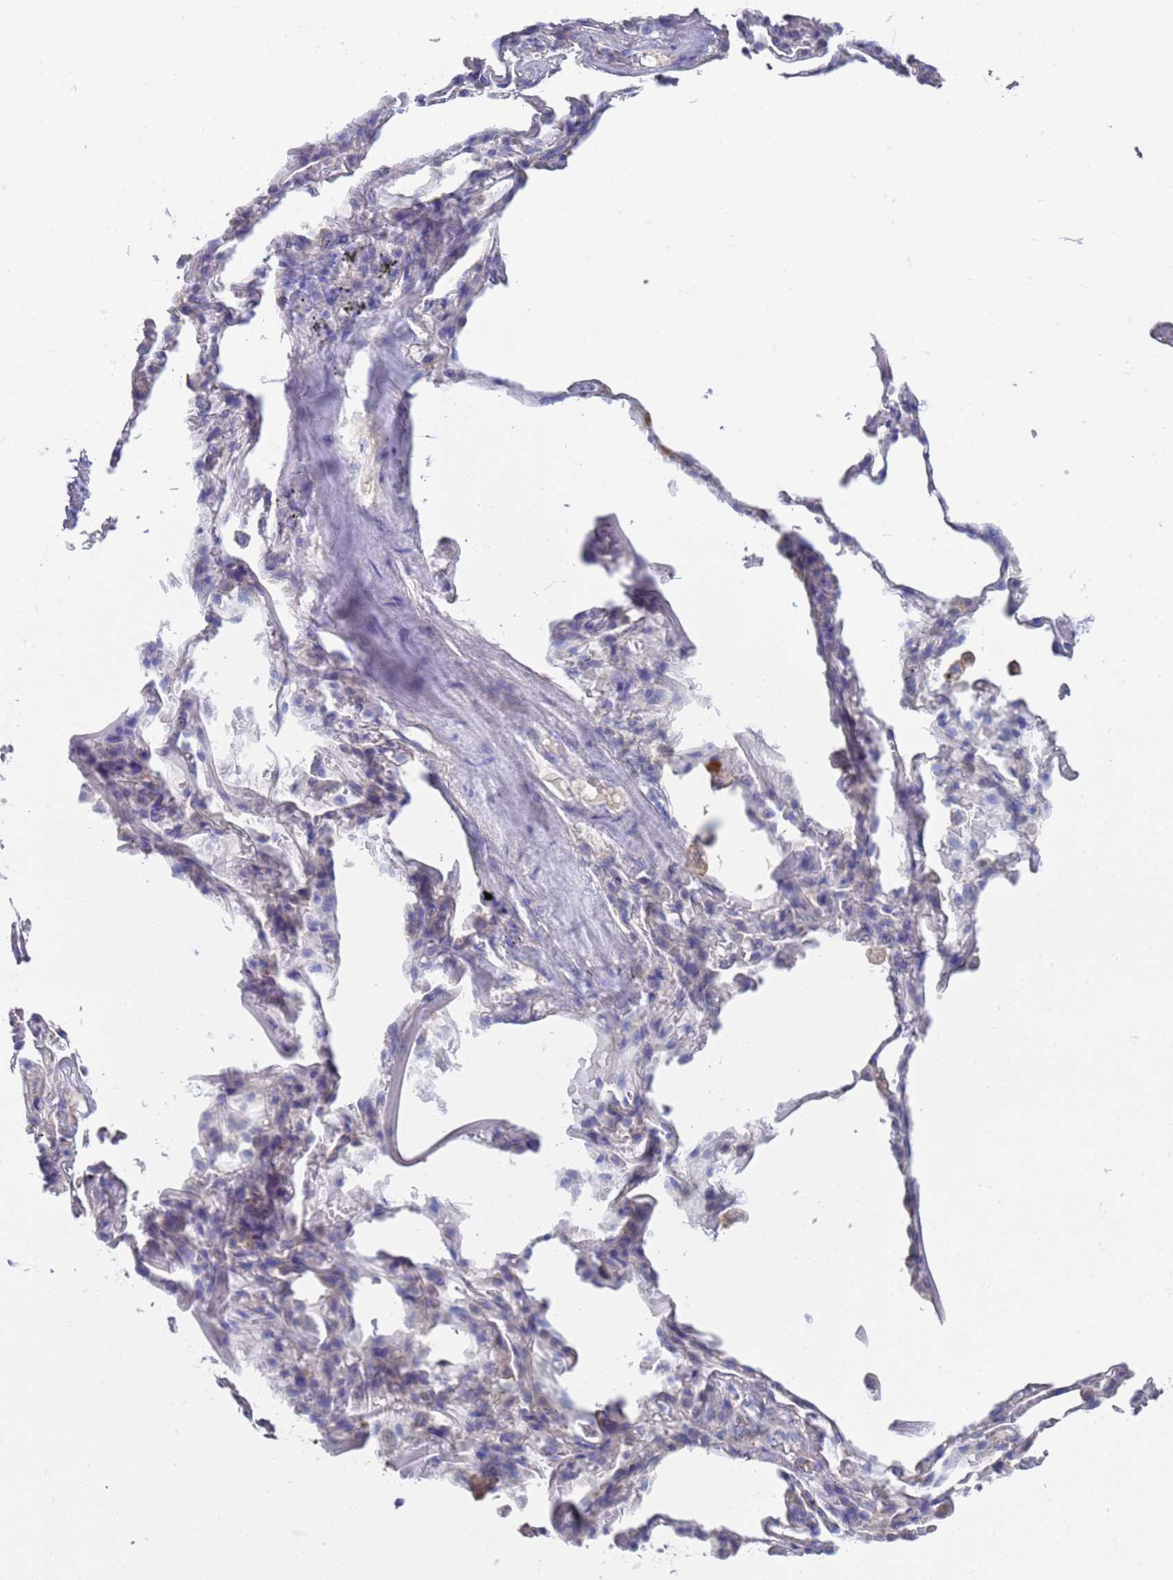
{"staining": {"intensity": "negative", "quantity": "none", "location": "none"}, "tissue": "adipose tissue", "cell_type": "Adipocytes", "image_type": "normal", "snomed": [{"axis": "morphology", "description": "Normal tissue, NOS"}, {"axis": "topography", "description": "Lymph node"}, {"axis": "topography", "description": "Bronchus"}], "caption": "Adipocytes show no significant protein expression in benign adipose tissue. The staining was performed using DAB to visualize the protein expression in brown, while the nuclei were stained in blue with hematoxylin (Magnification: 20x).", "gene": "PET117", "patient": {"sex": "male", "age": 63}}